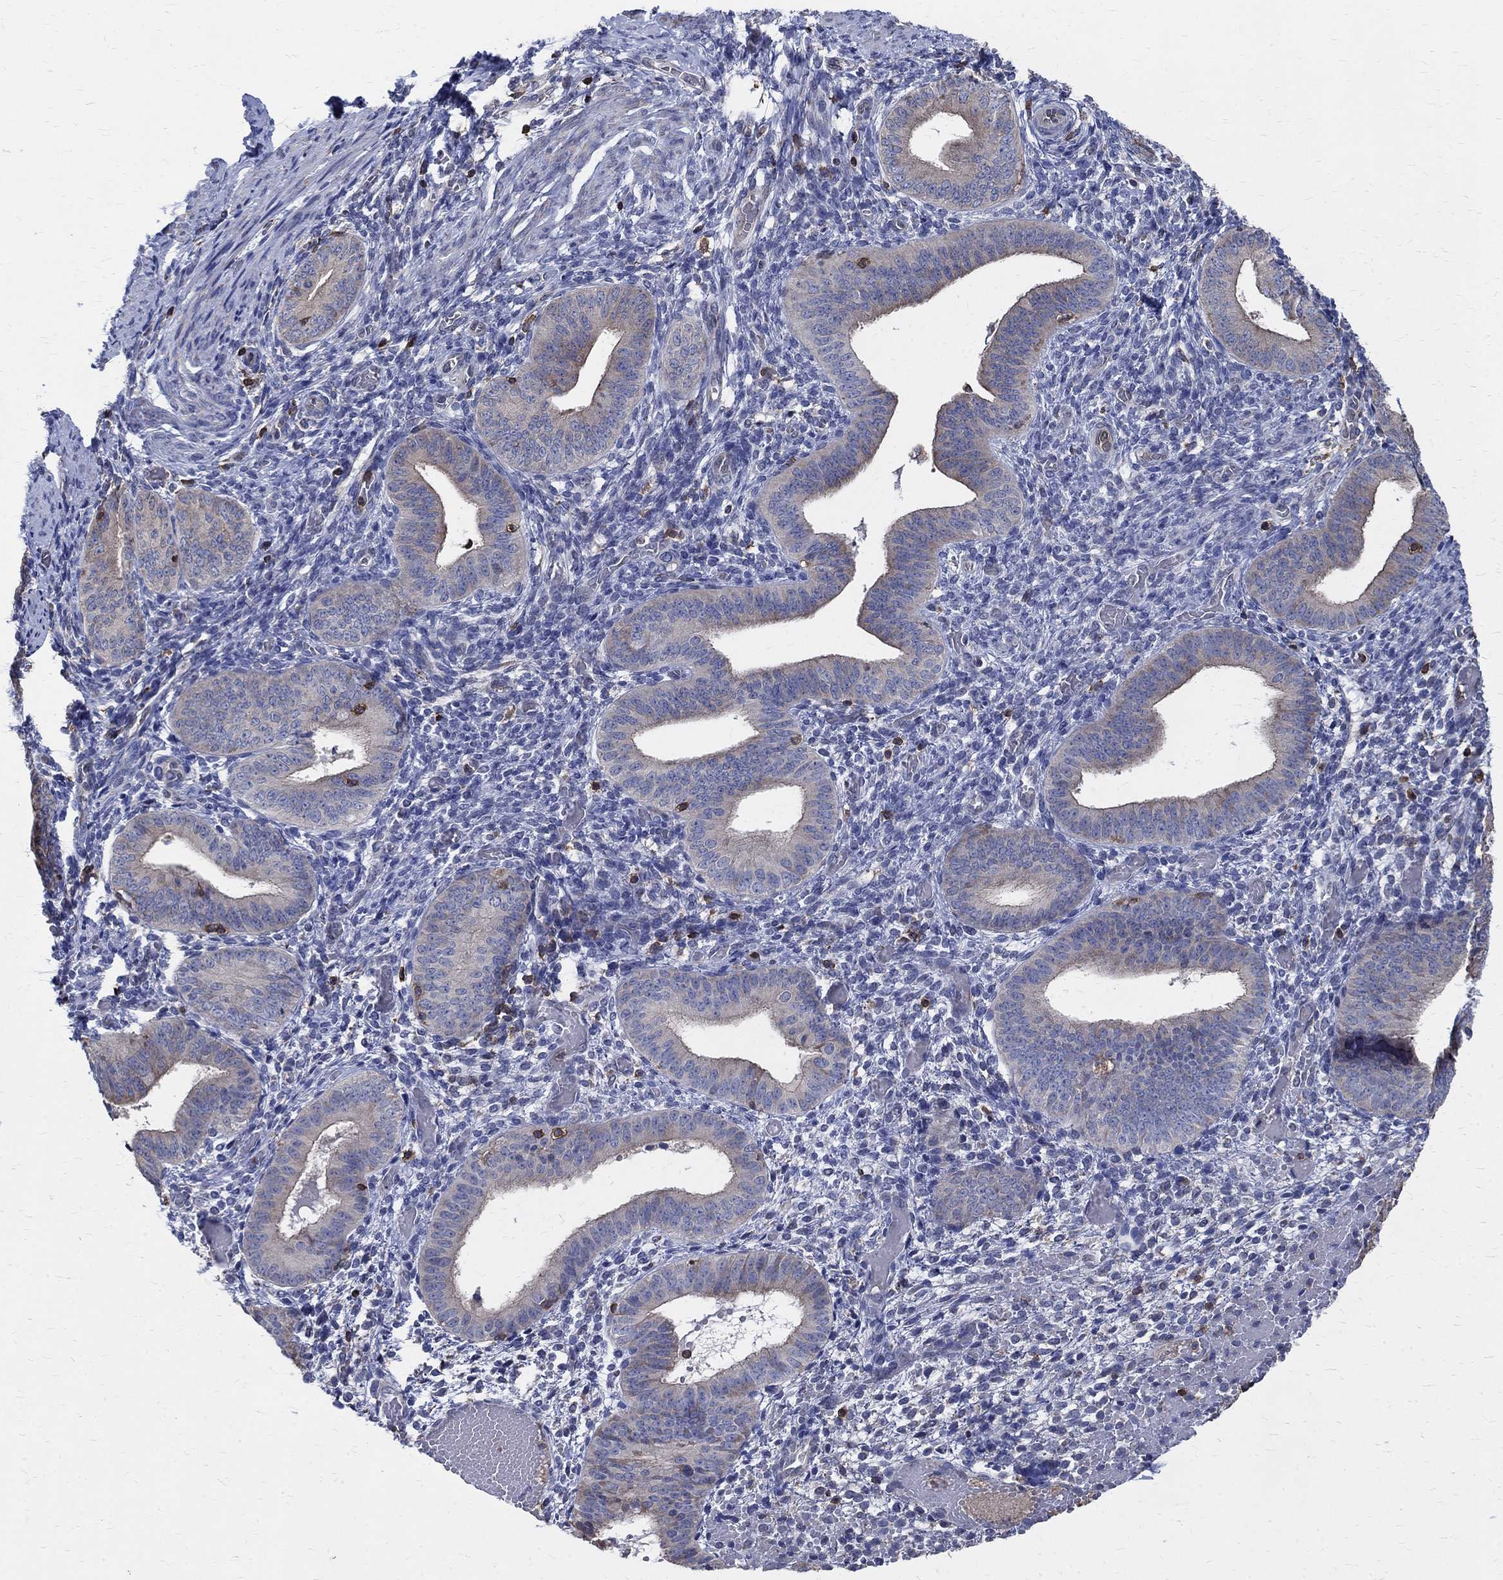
{"staining": {"intensity": "negative", "quantity": "none", "location": "none"}, "tissue": "endometrium", "cell_type": "Cells in endometrial stroma", "image_type": "normal", "snomed": [{"axis": "morphology", "description": "Normal tissue, NOS"}, {"axis": "topography", "description": "Endometrium"}], "caption": "Immunohistochemical staining of unremarkable endometrium exhibits no significant expression in cells in endometrial stroma. The staining was performed using DAB to visualize the protein expression in brown, while the nuclei were stained in blue with hematoxylin (Magnification: 20x).", "gene": "AGAP2", "patient": {"sex": "female", "age": 42}}